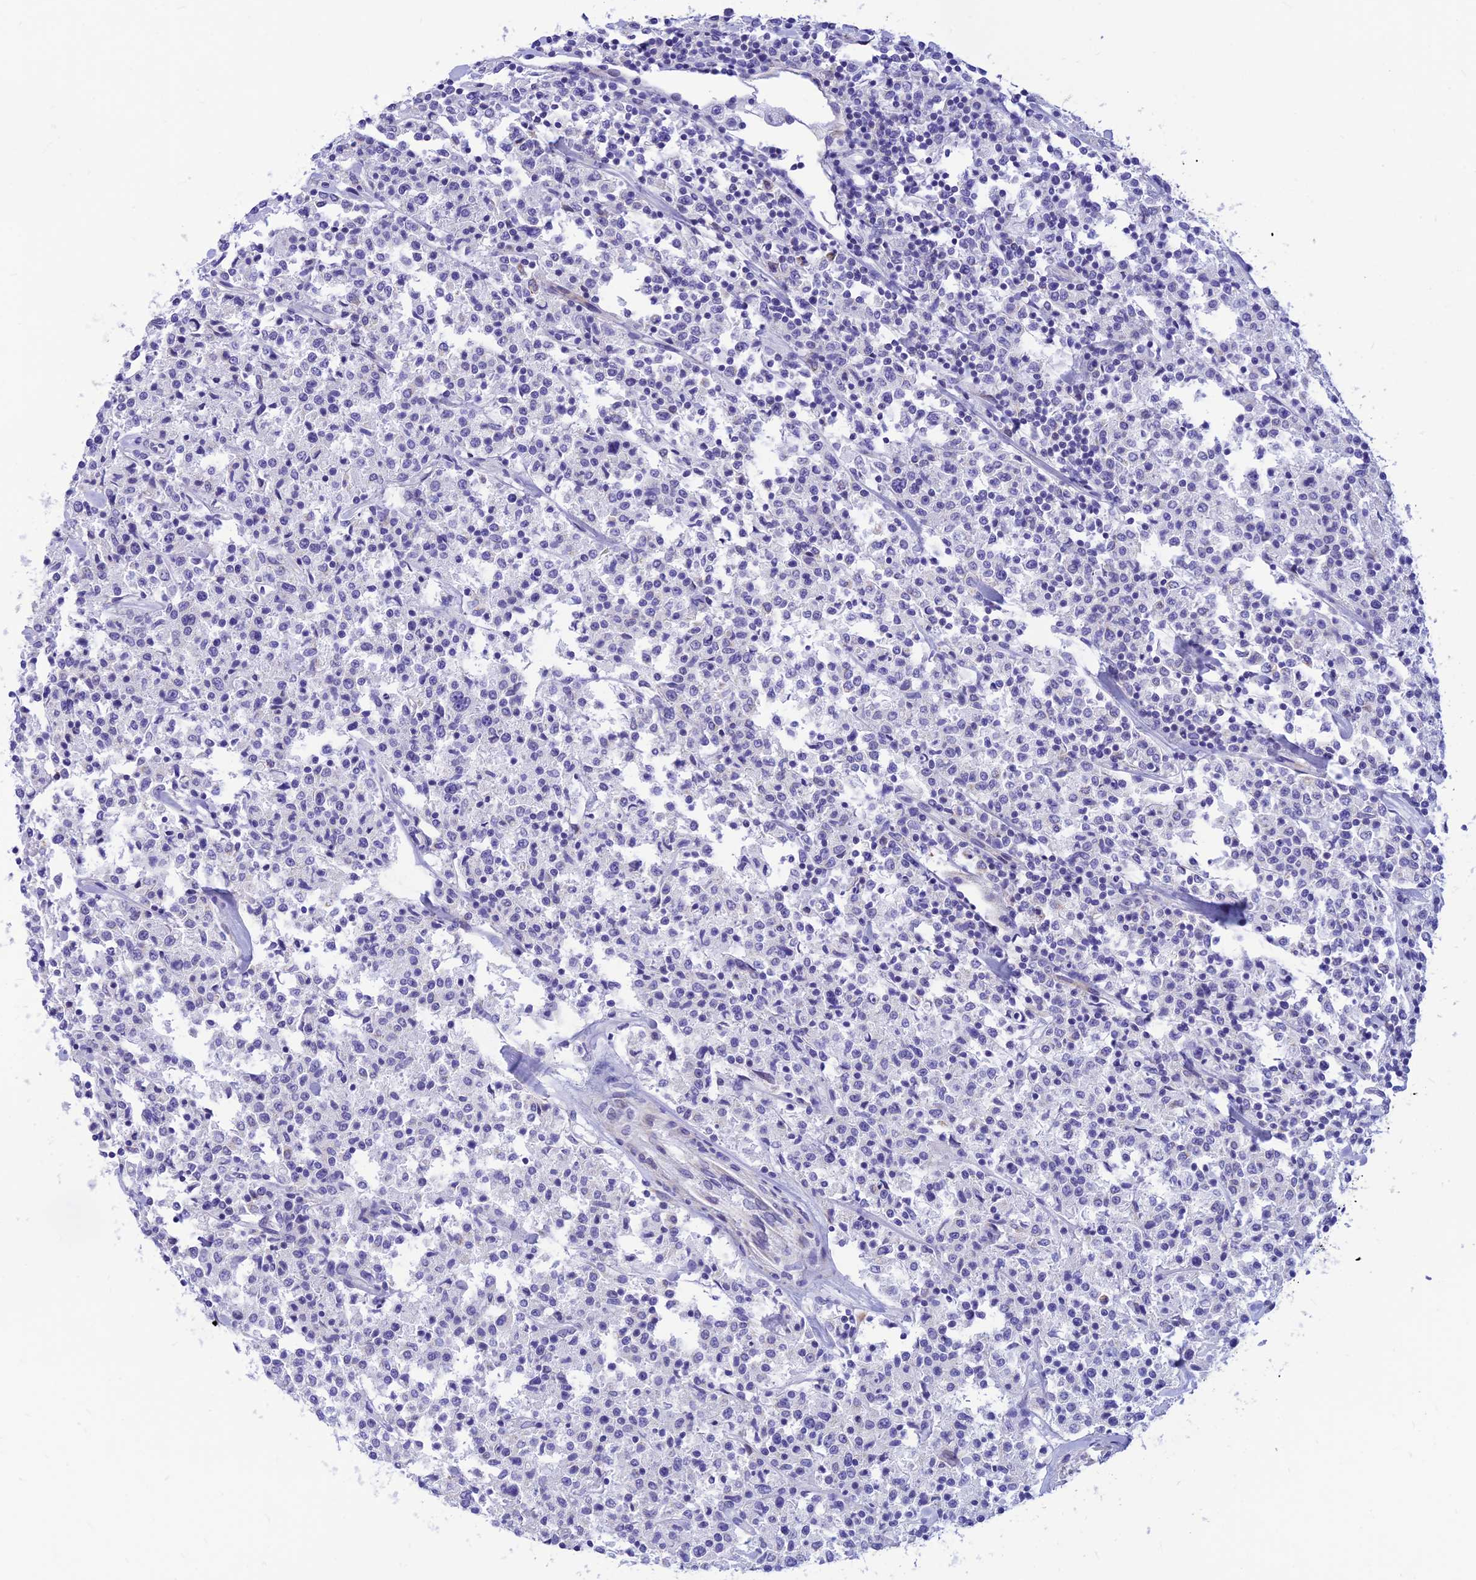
{"staining": {"intensity": "negative", "quantity": "none", "location": "none"}, "tissue": "lymphoma", "cell_type": "Tumor cells", "image_type": "cancer", "snomed": [{"axis": "morphology", "description": "Malignant lymphoma, non-Hodgkin's type, Low grade"}, {"axis": "topography", "description": "Small intestine"}], "caption": "Immunohistochemistry of malignant lymphoma, non-Hodgkin's type (low-grade) shows no staining in tumor cells.", "gene": "FAM186B", "patient": {"sex": "female", "age": 59}}